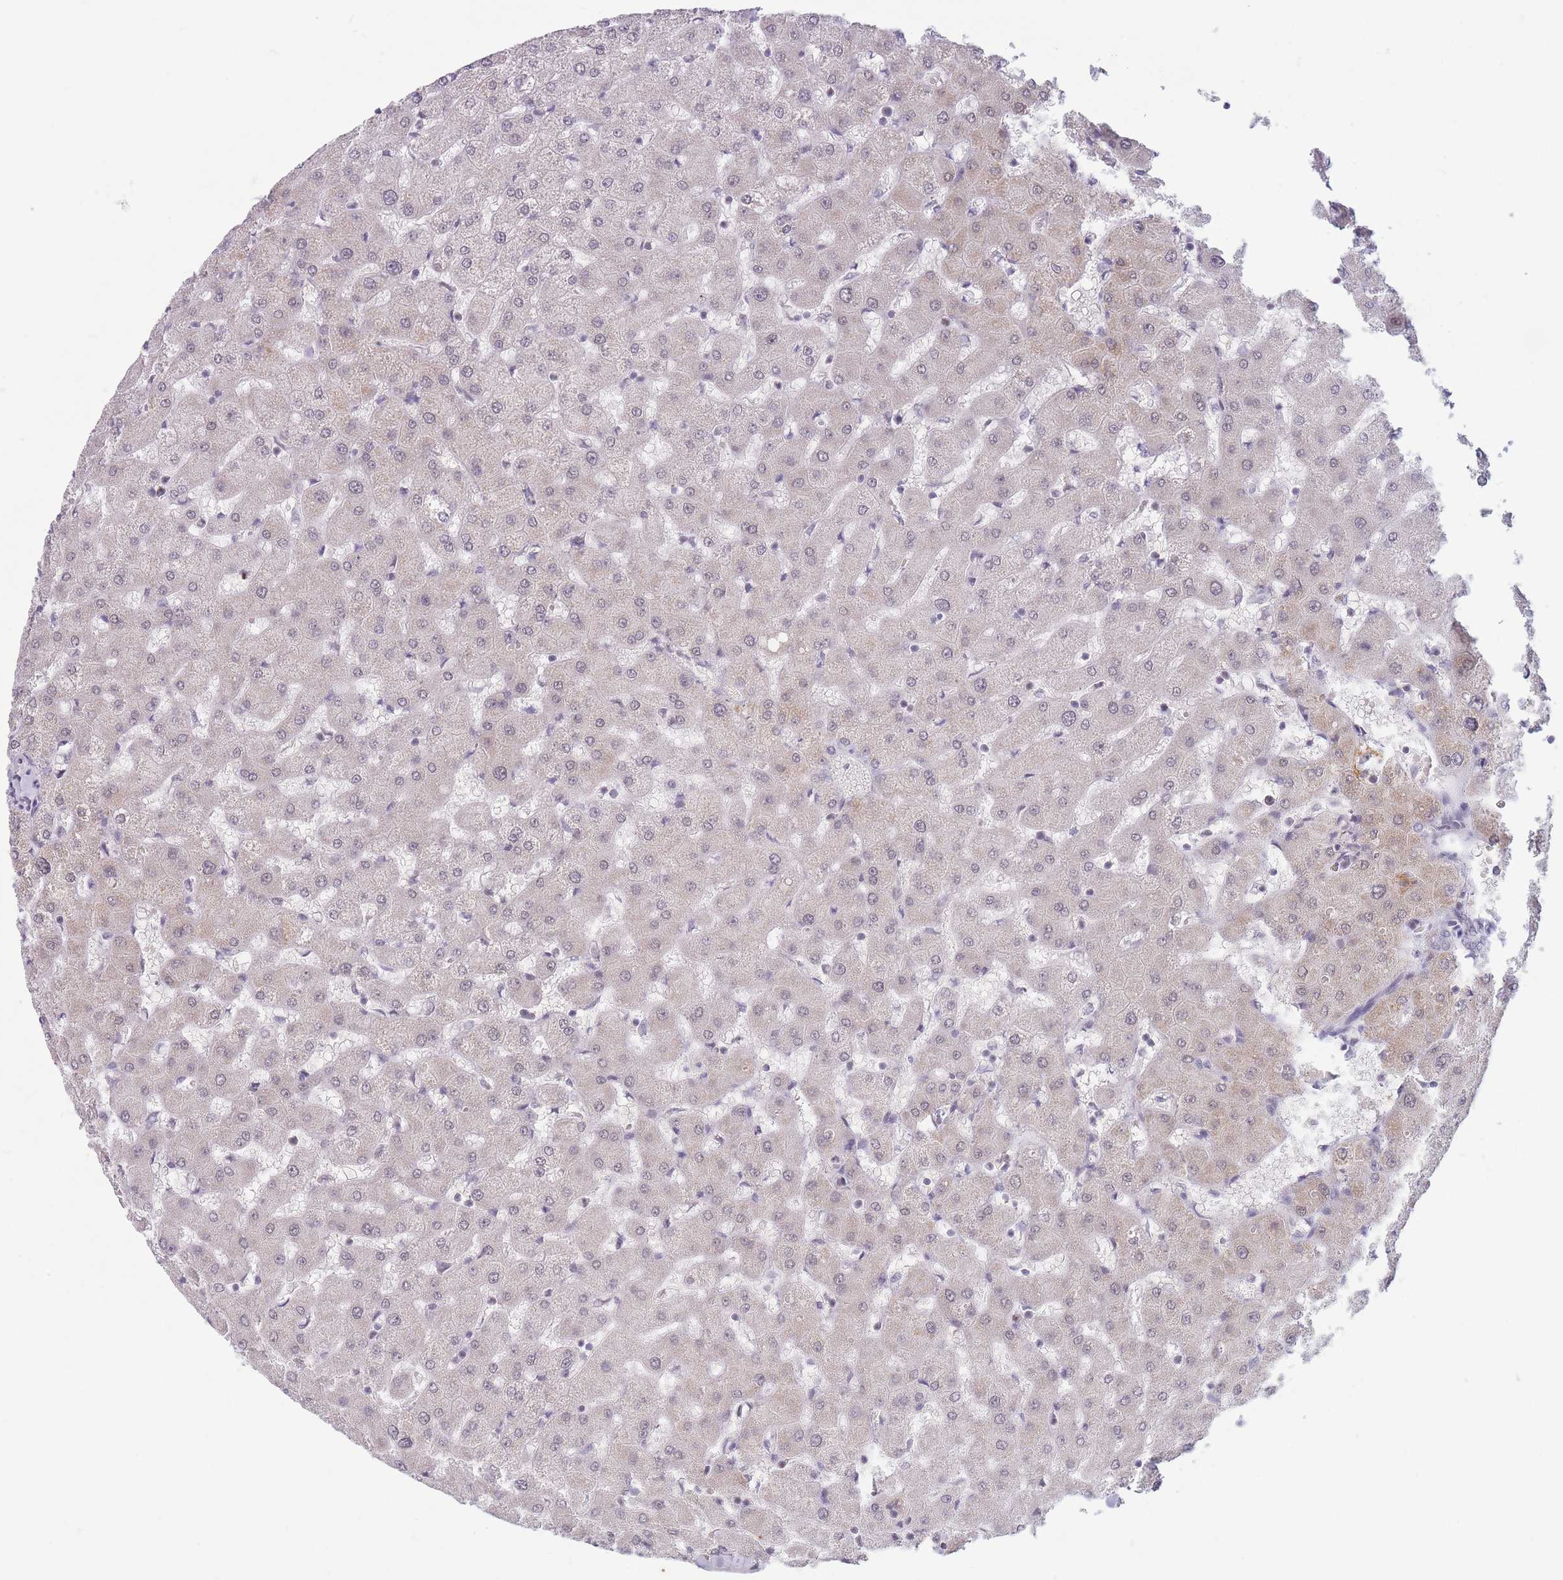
{"staining": {"intensity": "negative", "quantity": "none", "location": "none"}, "tissue": "liver", "cell_type": "Cholangiocytes", "image_type": "normal", "snomed": [{"axis": "morphology", "description": "Normal tissue, NOS"}, {"axis": "topography", "description": "Liver"}], "caption": "High power microscopy histopathology image of an IHC photomicrograph of unremarkable liver, revealing no significant staining in cholangiocytes. (Stains: DAB IHC with hematoxylin counter stain, Microscopy: brightfield microscopy at high magnification).", "gene": "ARID3B", "patient": {"sex": "female", "age": 63}}